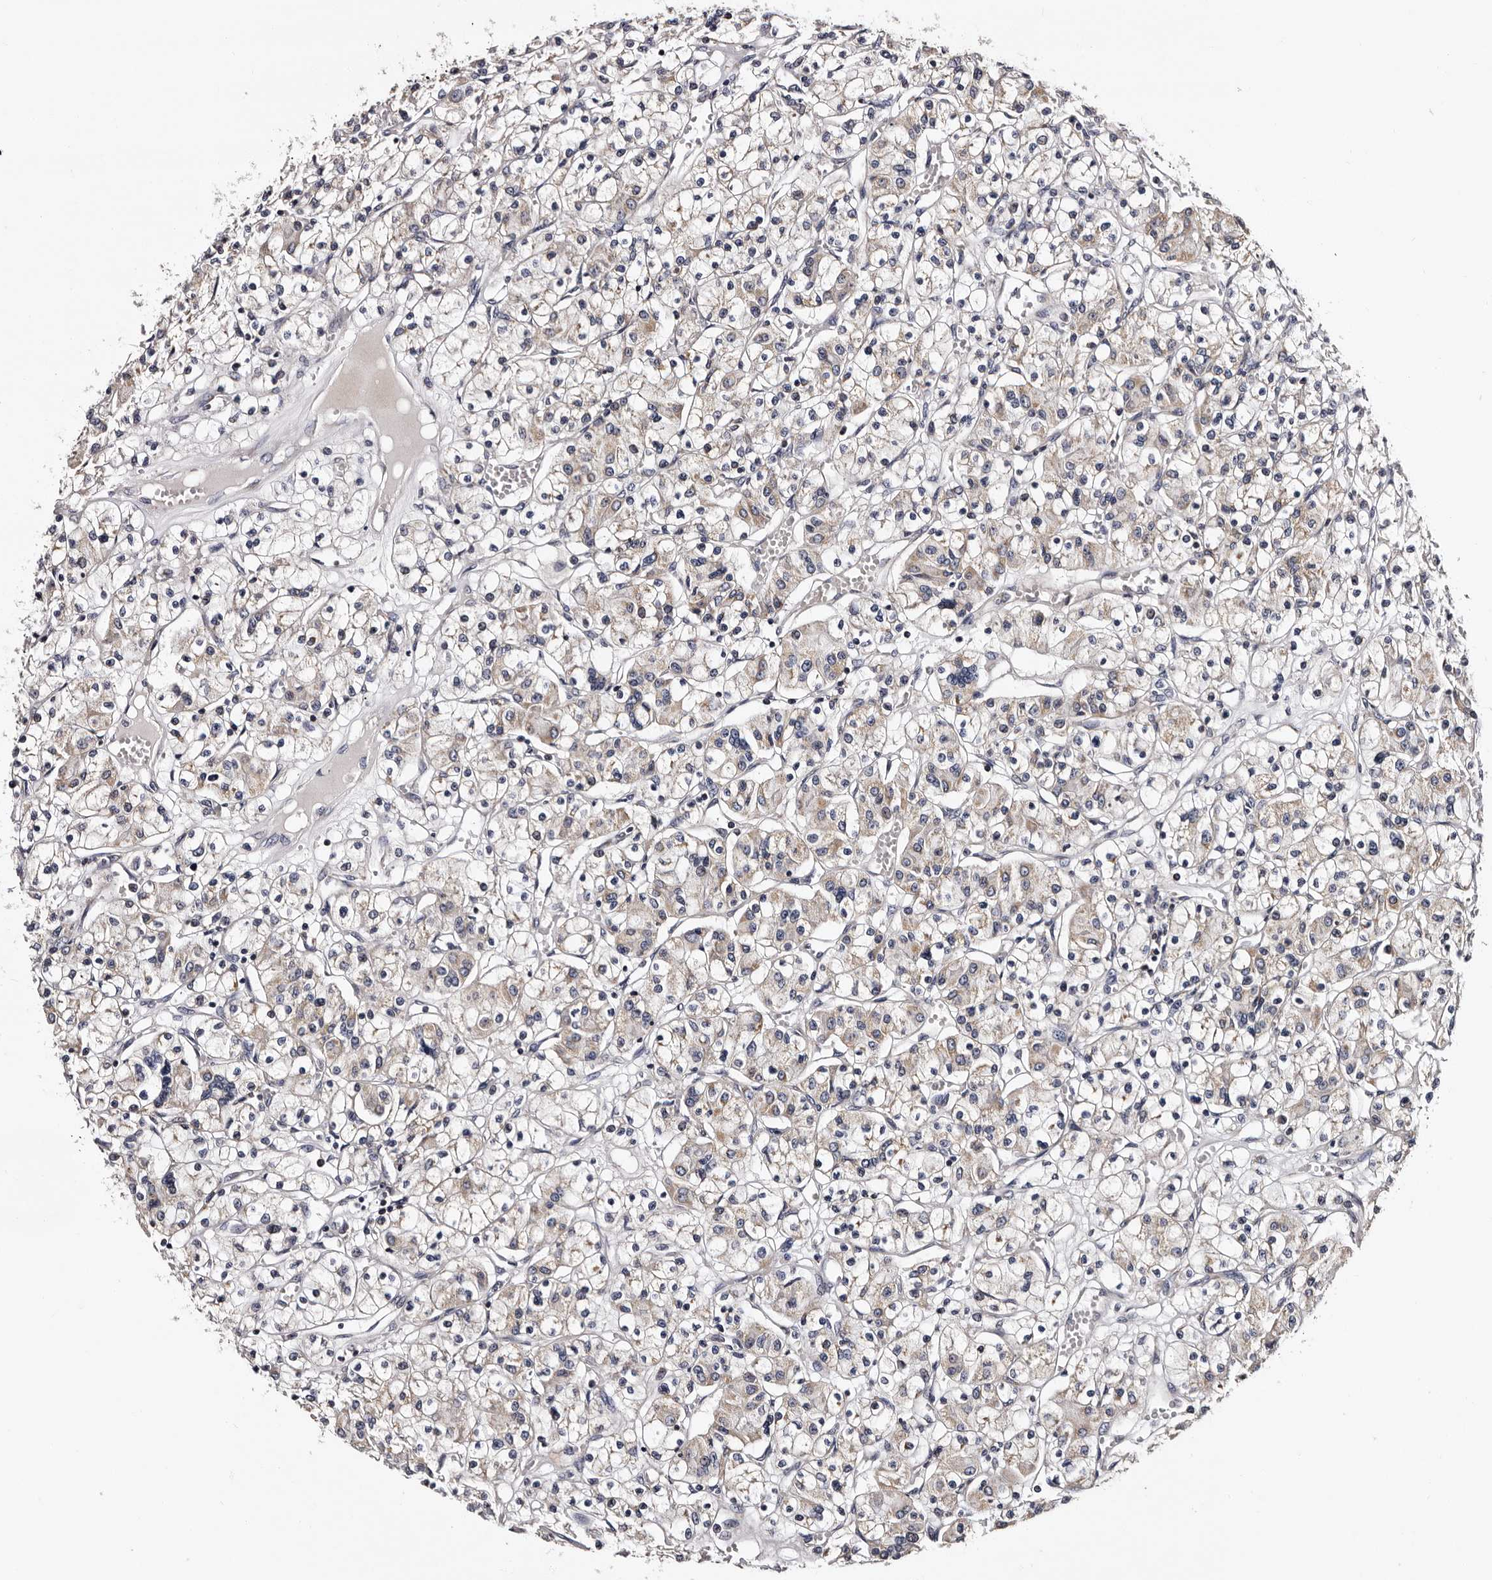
{"staining": {"intensity": "weak", "quantity": "<25%", "location": "cytoplasmic/membranous"}, "tissue": "renal cancer", "cell_type": "Tumor cells", "image_type": "cancer", "snomed": [{"axis": "morphology", "description": "Adenocarcinoma, NOS"}, {"axis": "topography", "description": "Kidney"}], "caption": "Histopathology image shows no significant protein expression in tumor cells of renal cancer.", "gene": "TAF4B", "patient": {"sex": "female", "age": 59}}